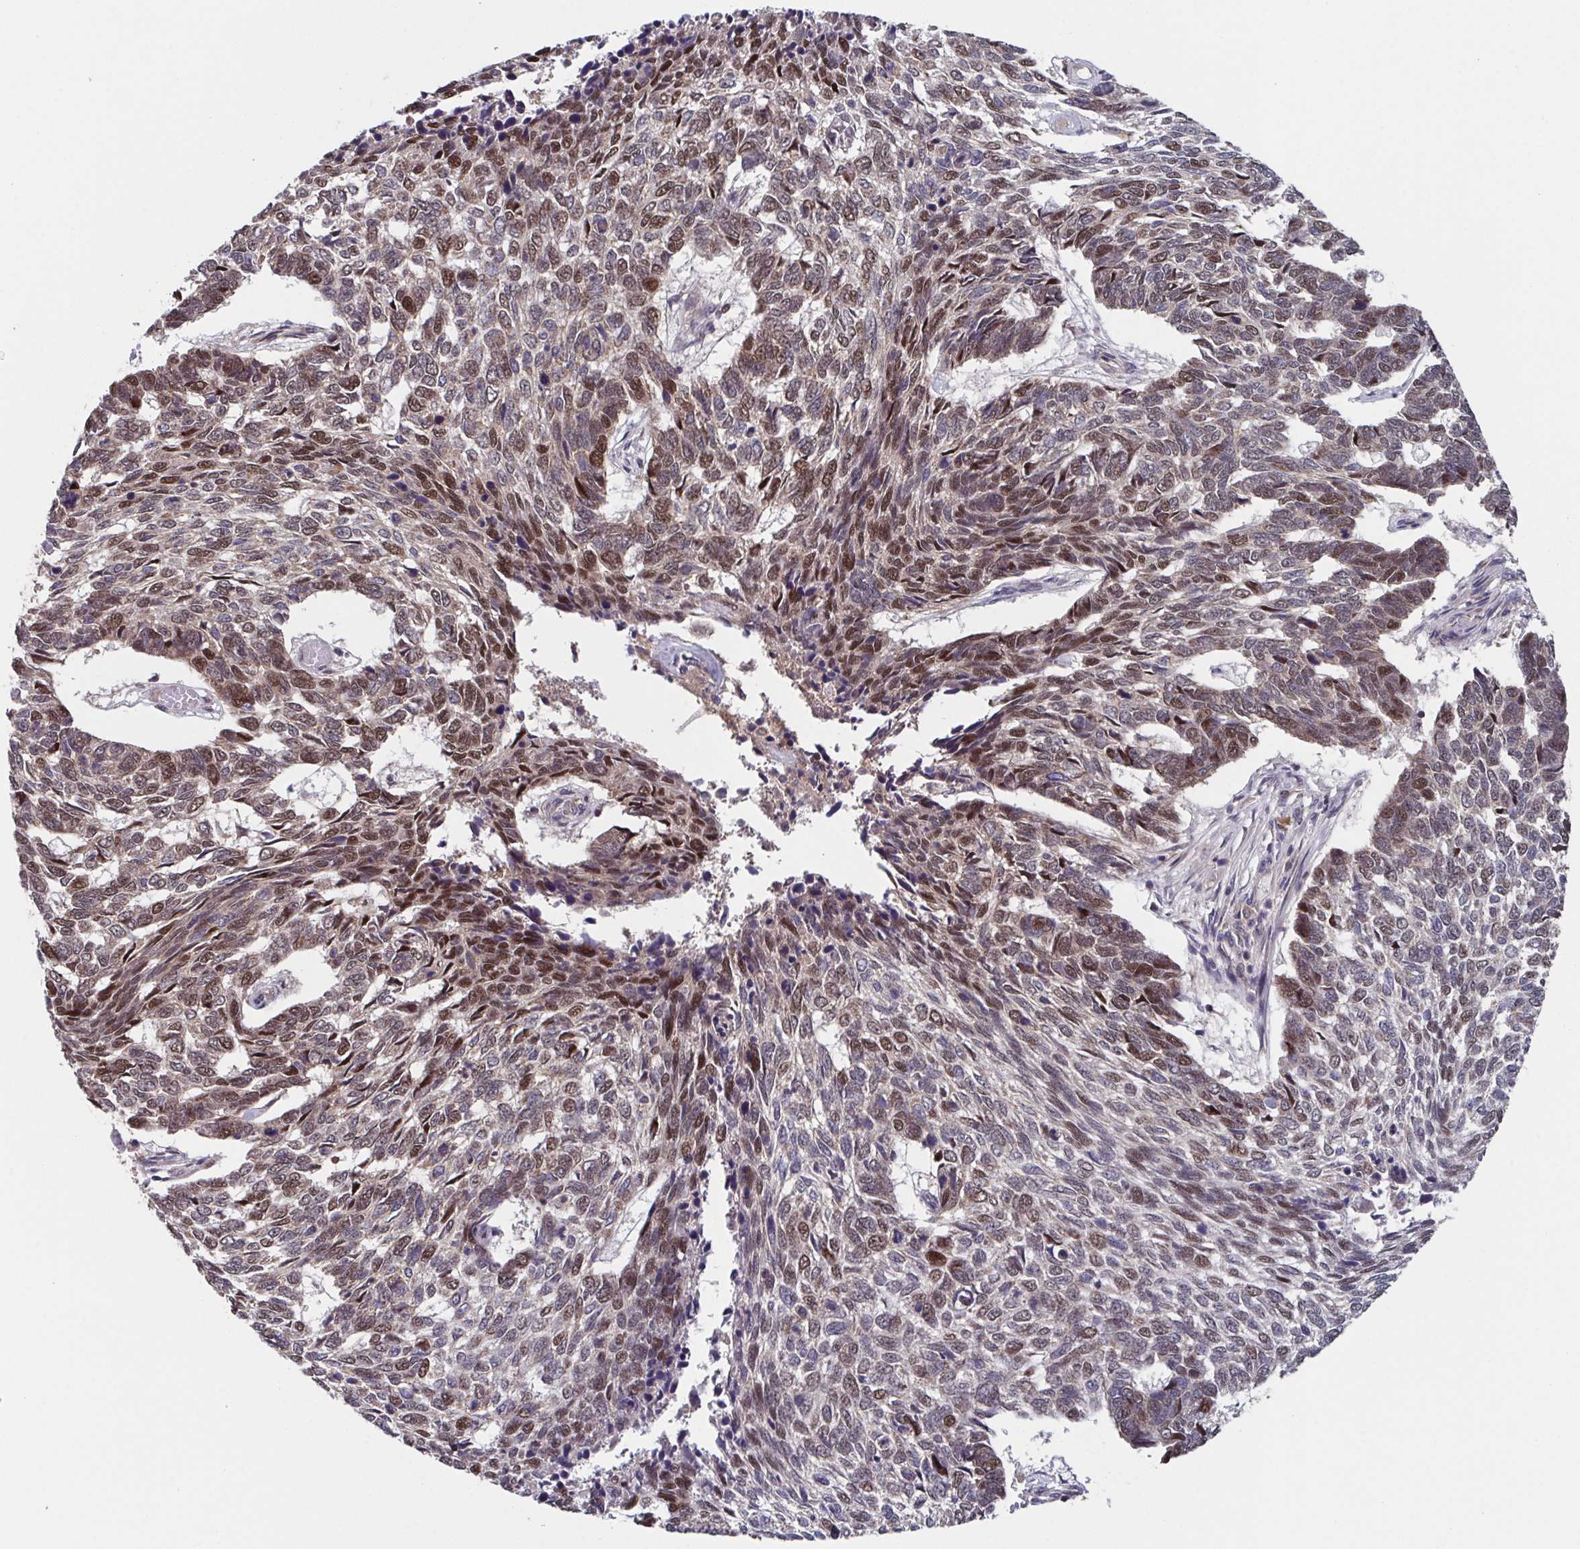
{"staining": {"intensity": "moderate", "quantity": "25%-75%", "location": "nuclear"}, "tissue": "skin cancer", "cell_type": "Tumor cells", "image_type": "cancer", "snomed": [{"axis": "morphology", "description": "Basal cell carcinoma"}, {"axis": "topography", "description": "Skin"}], "caption": "Protein expression analysis of skin cancer (basal cell carcinoma) reveals moderate nuclear staining in about 25%-75% of tumor cells.", "gene": "TTC19", "patient": {"sex": "female", "age": 65}}